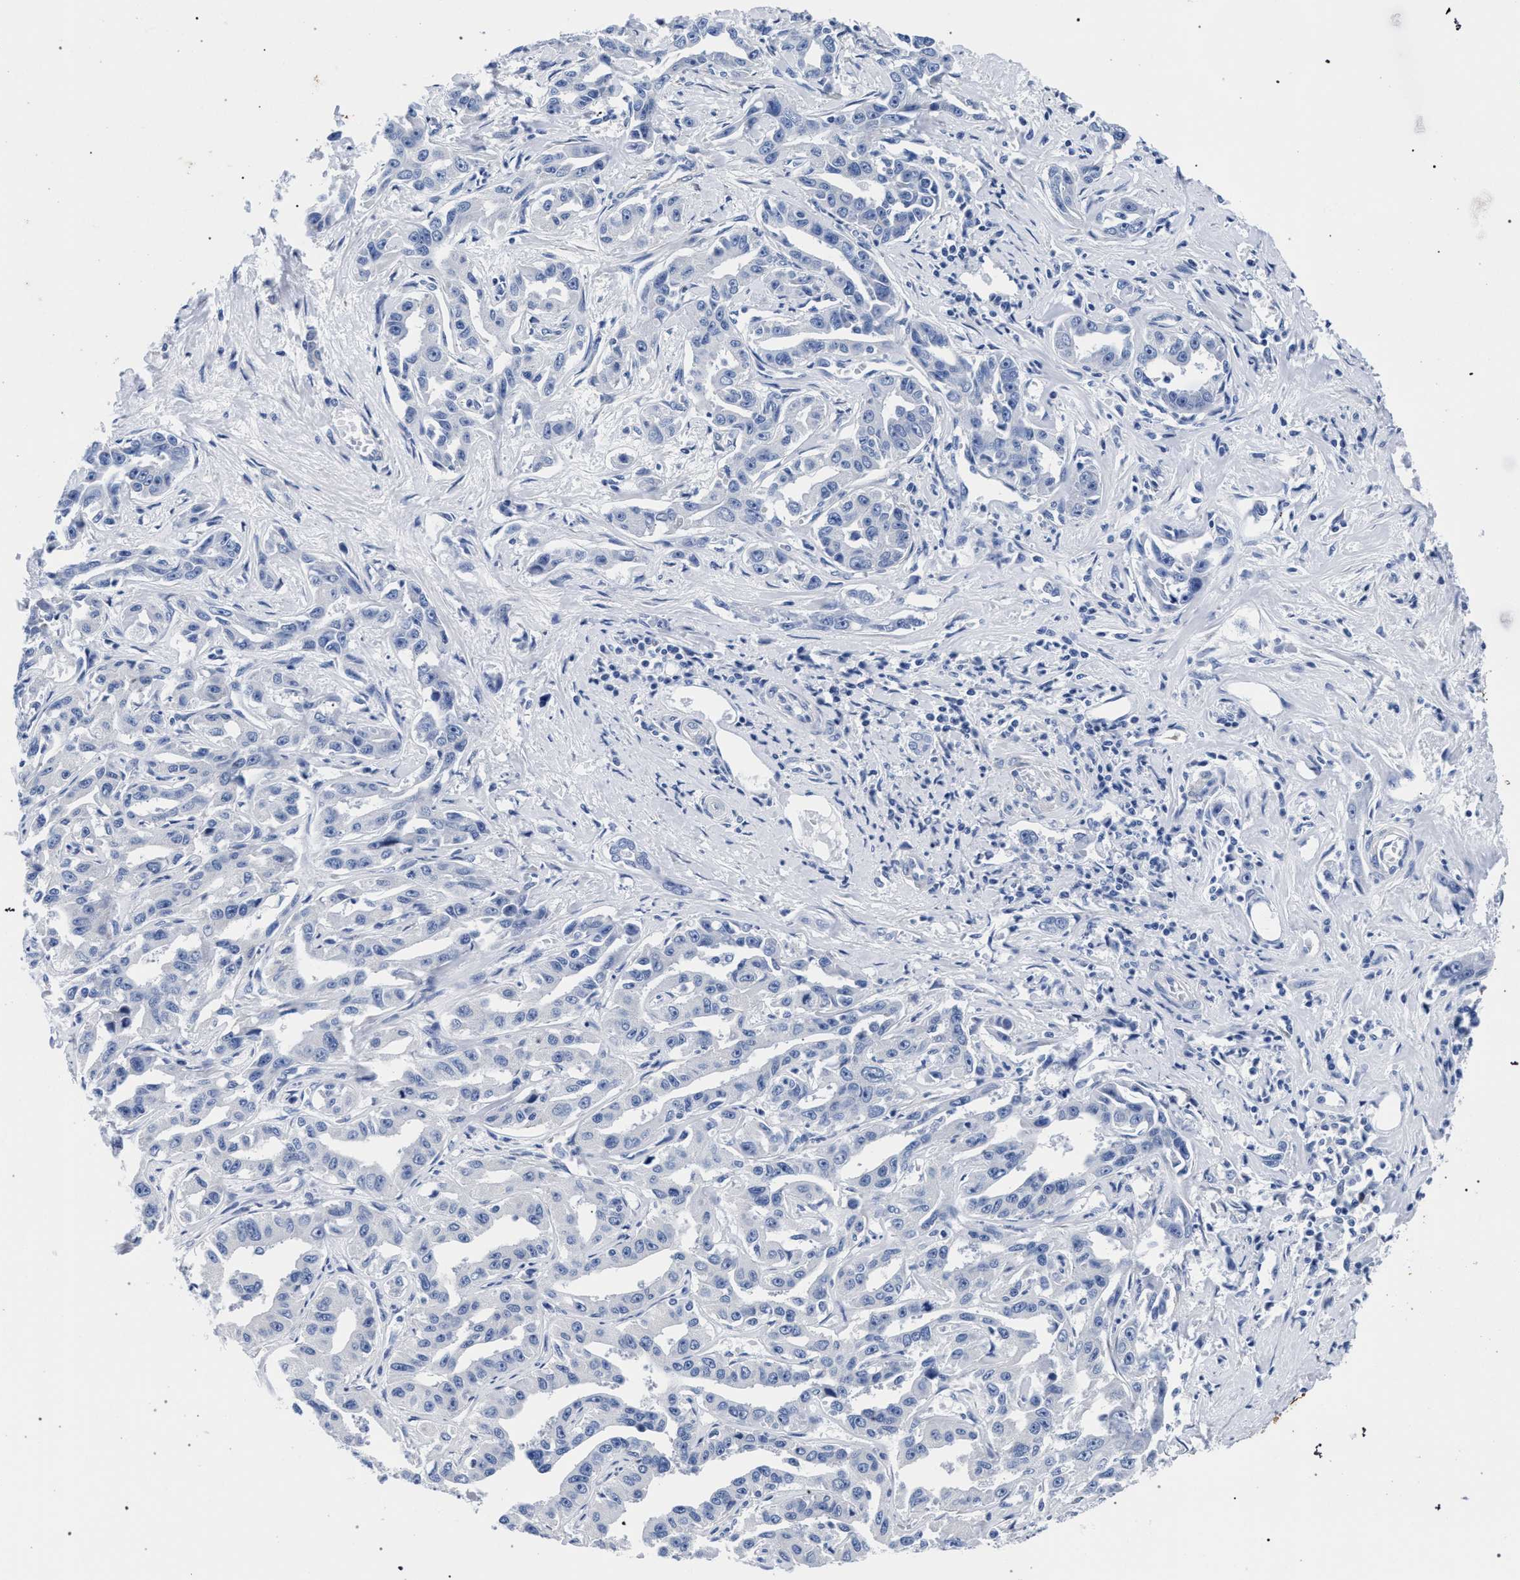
{"staining": {"intensity": "negative", "quantity": "none", "location": "none"}, "tissue": "liver cancer", "cell_type": "Tumor cells", "image_type": "cancer", "snomed": [{"axis": "morphology", "description": "Cholangiocarcinoma"}, {"axis": "topography", "description": "Liver"}], "caption": "IHC image of liver cholangiocarcinoma stained for a protein (brown), which shows no expression in tumor cells.", "gene": "AKAP4", "patient": {"sex": "male", "age": 59}}